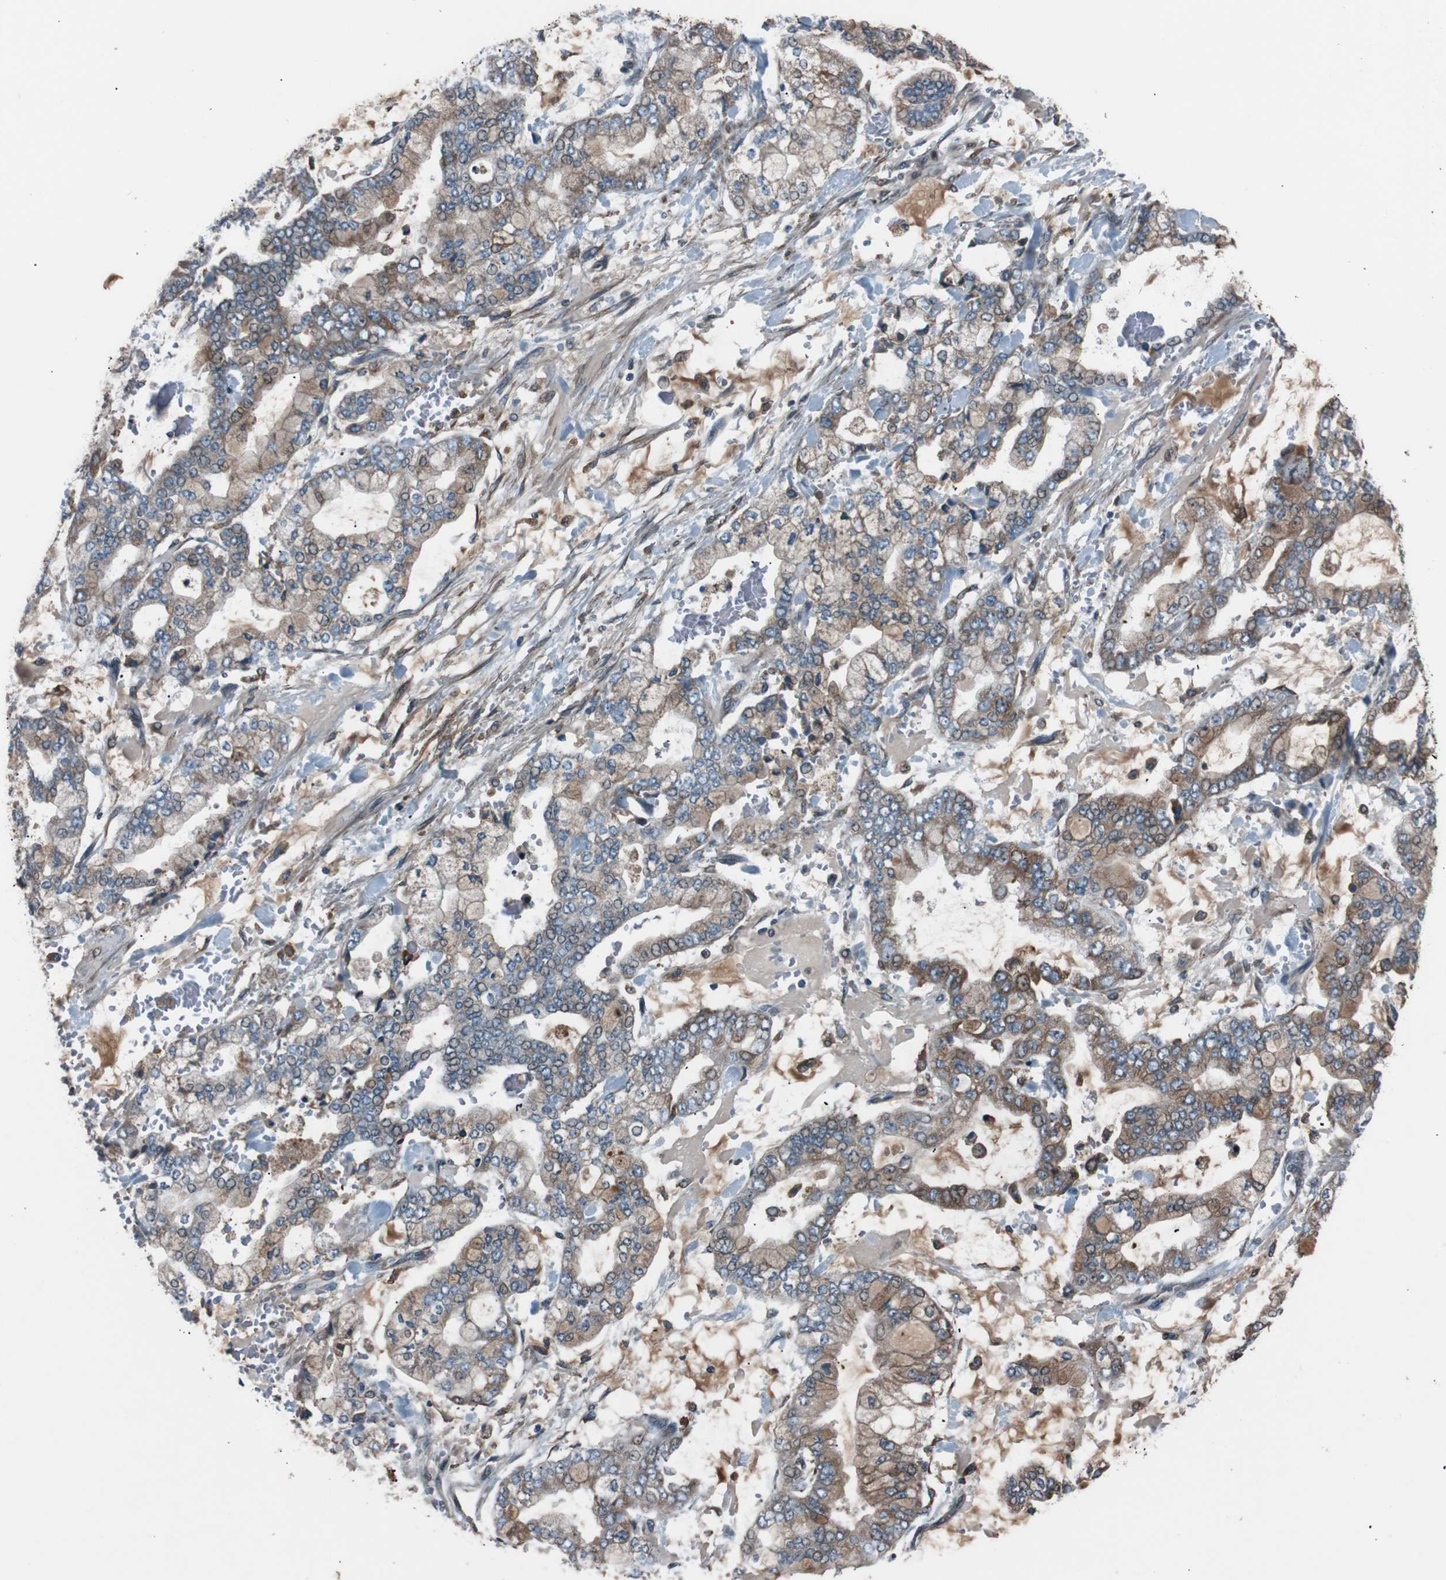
{"staining": {"intensity": "moderate", "quantity": ">75%", "location": "cytoplasmic/membranous"}, "tissue": "stomach cancer", "cell_type": "Tumor cells", "image_type": "cancer", "snomed": [{"axis": "morphology", "description": "Normal tissue, NOS"}, {"axis": "morphology", "description": "Adenocarcinoma, NOS"}, {"axis": "topography", "description": "Stomach, upper"}, {"axis": "topography", "description": "Stomach"}], "caption": "Stomach adenocarcinoma tissue reveals moderate cytoplasmic/membranous positivity in about >75% of tumor cells The staining is performed using DAB (3,3'-diaminobenzidine) brown chromogen to label protein expression. The nuclei are counter-stained blue using hematoxylin.", "gene": "SIGMAR1", "patient": {"sex": "male", "age": 76}}